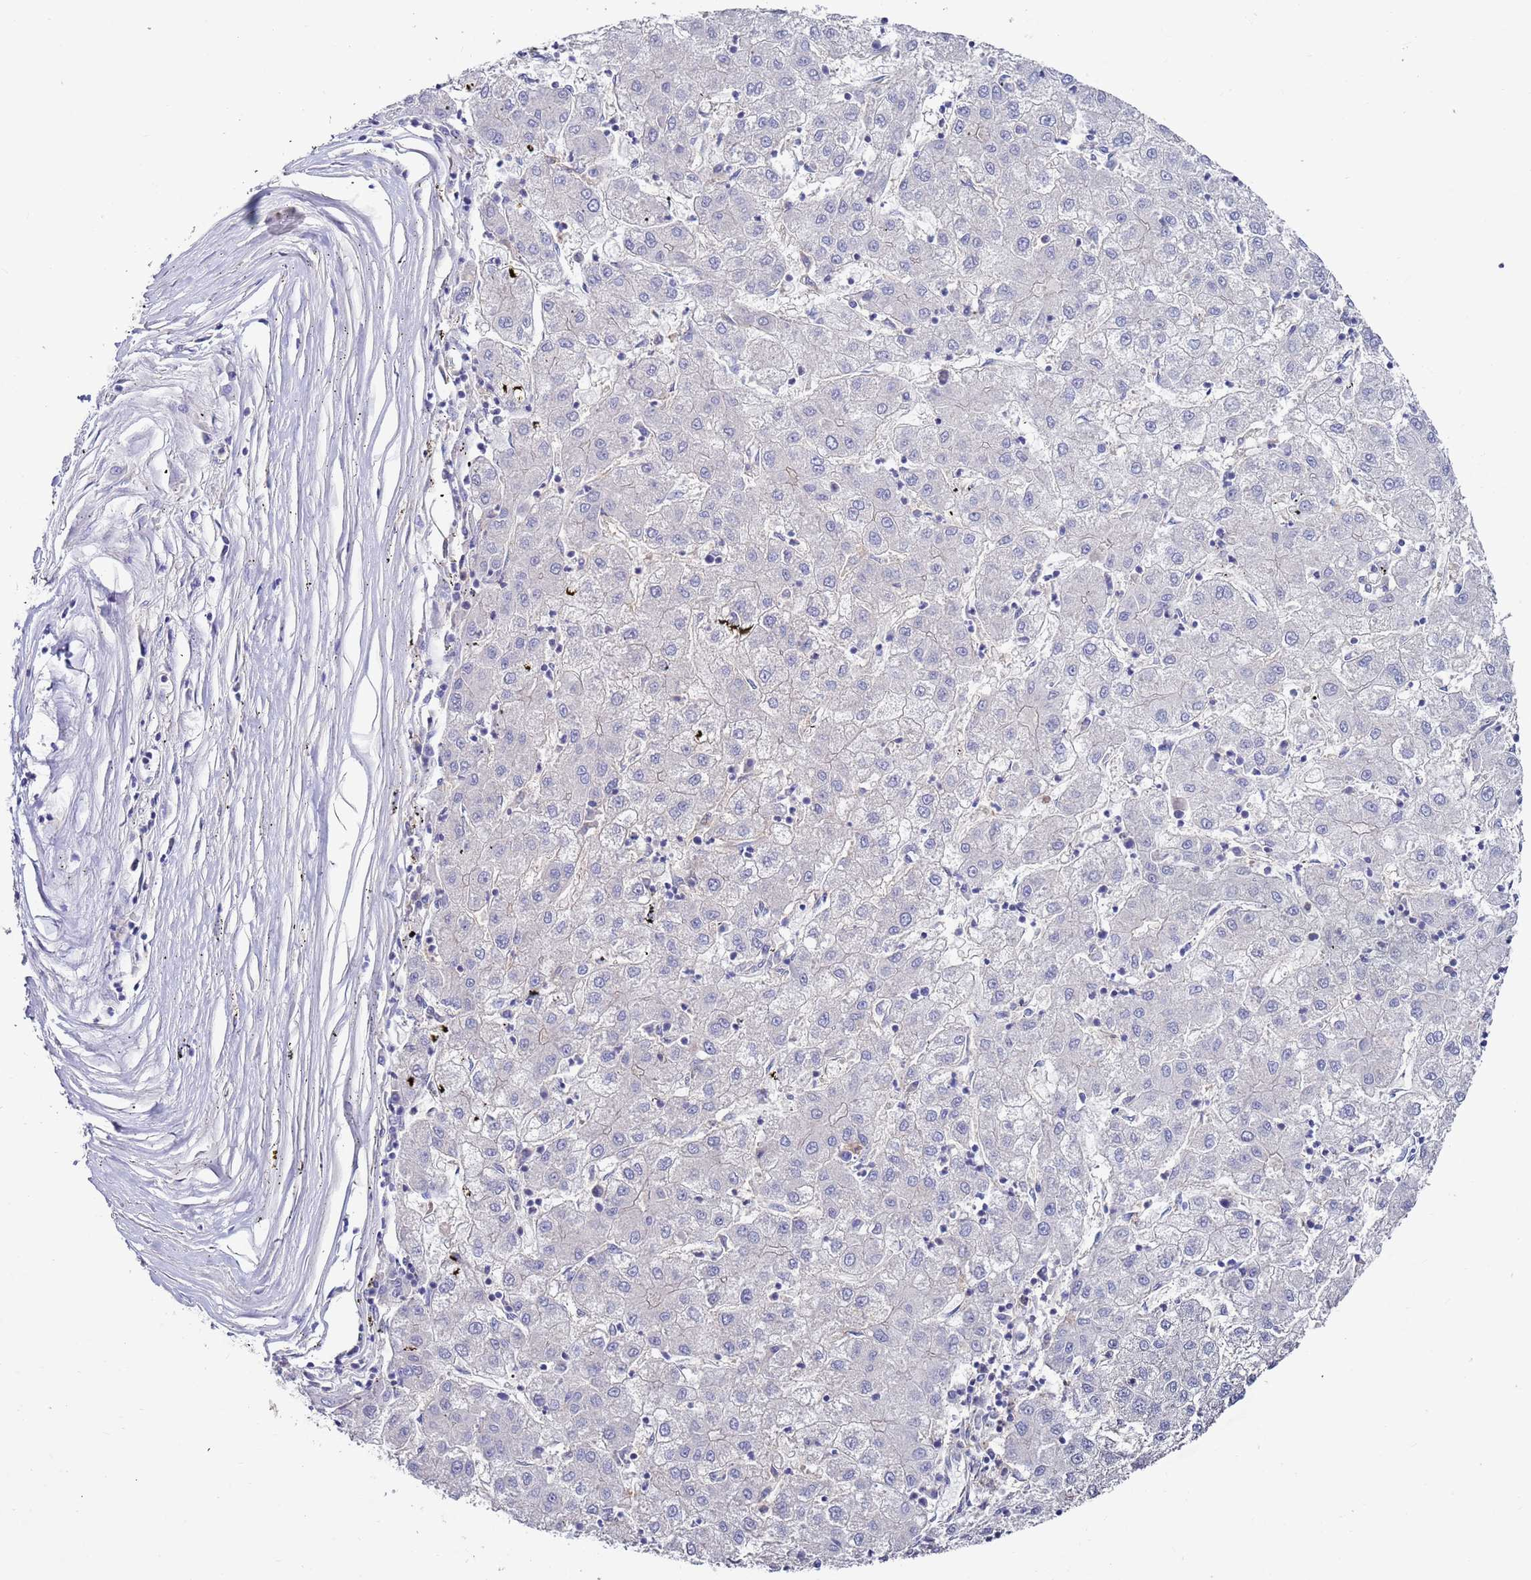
{"staining": {"intensity": "negative", "quantity": "none", "location": "none"}, "tissue": "liver cancer", "cell_type": "Tumor cells", "image_type": "cancer", "snomed": [{"axis": "morphology", "description": "Carcinoma, Hepatocellular, NOS"}, {"axis": "topography", "description": "Liver"}], "caption": "High magnification brightfield microscopy of hepatocellular carcinoma (liver) stained with DAB (3,3'-diaminobenzidine) (brown) and counterstained with hematoxylin (blue): tumor cells show no significant positivity.", "gene": "KRTCAP3", "patient": {"sex": "male", "age": 72}}